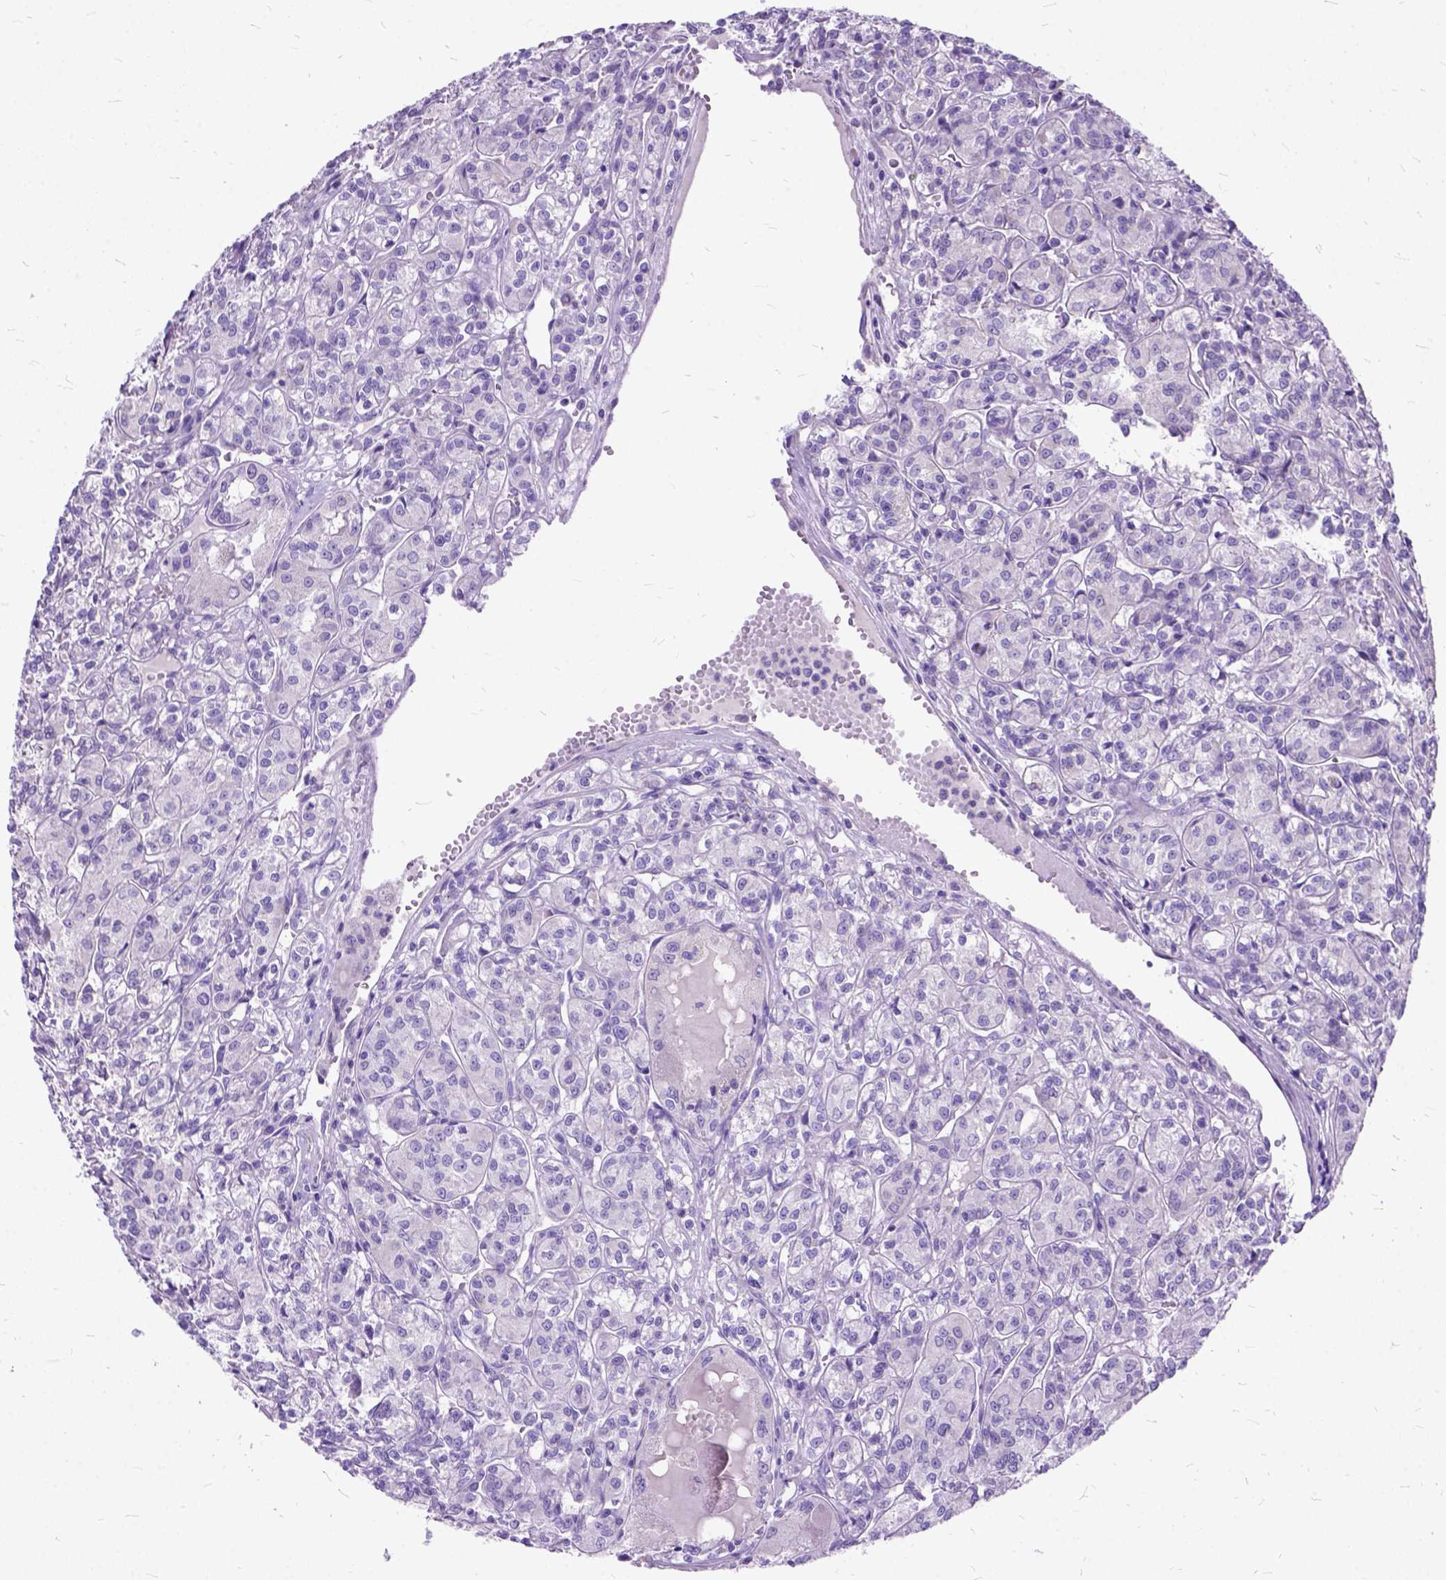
{"staining": {"intensity": "negative", "quantity": "none", "location": "none"}, "tissue": "renal cancer", "cell_type": "Tumor cells", "image_type": "cancer", "snomed": [{"axis": "morphology", "description": "Adenocarcinoma, NOS"}, {"axis": "topography", "description": "Kidney"}], "caption": "An immunohistochemistry photomicrograph of renal adenocarcinoma is shown. There is no staining in tumor cells of renal adenocarcinoma.", "gene": "CTAG2", "patient": {"sex": "male", "age": 36}}